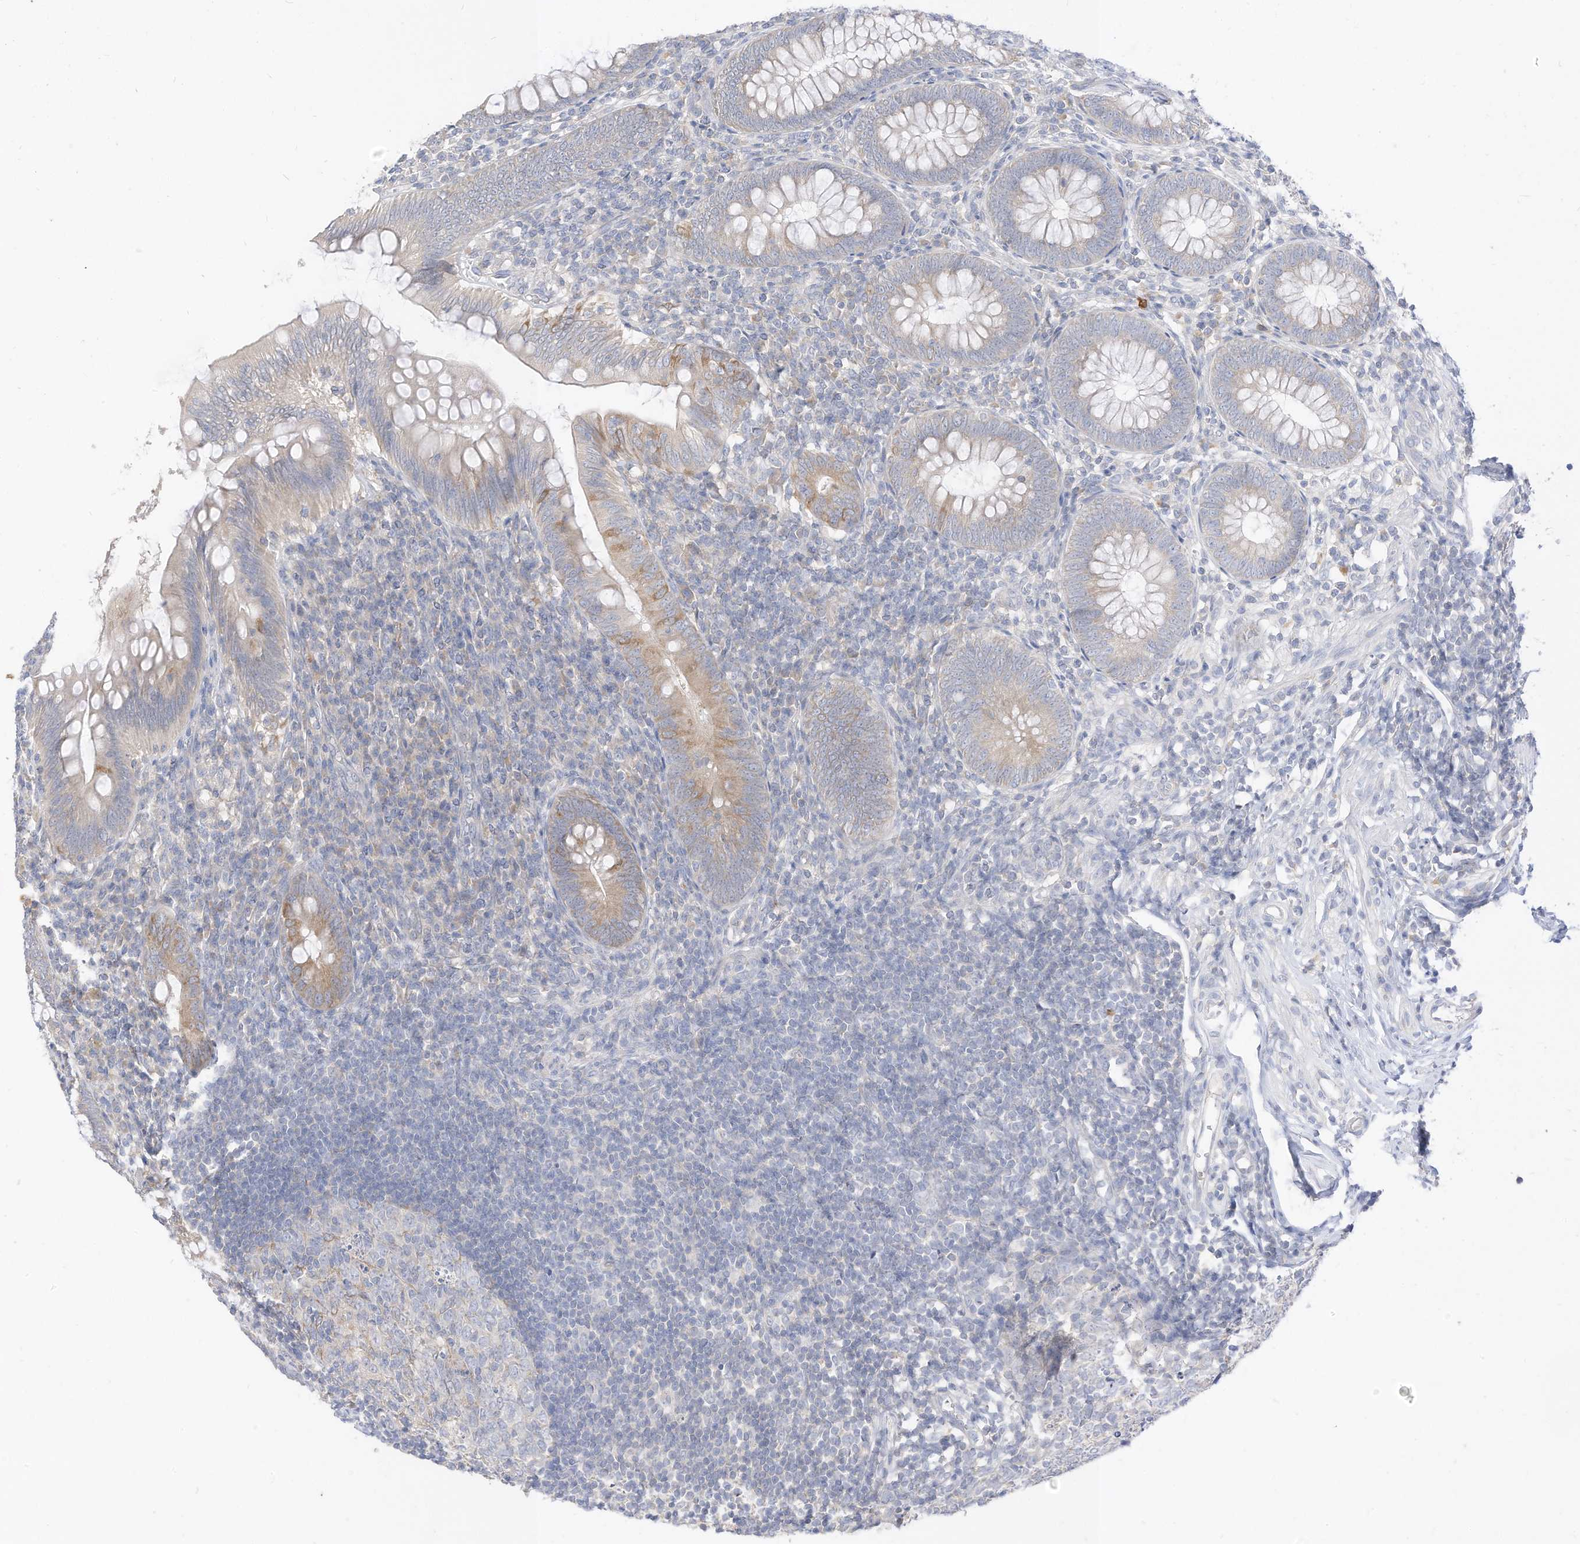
{"staining": {"intensity": "moderate", "quantity": "25%-75%", "location": "cytoplasmic/membranous"}, "tissue": "appendix", "cell_type": "Glandular cells", "image_type": "normal", "snomed": [{"axis": "morphology", "description": "Normal tissue, NOS"}, {"axis": "topography", "description": "Appendix"}], "caption": "Appendix stained for a protein (brown) exhibits moderate cytoplasmic/membranous positive expression in approximately 25%-75% of glandular cells.", "gene": "RASA2", "patient": {"sex": "male", "age": 14}}